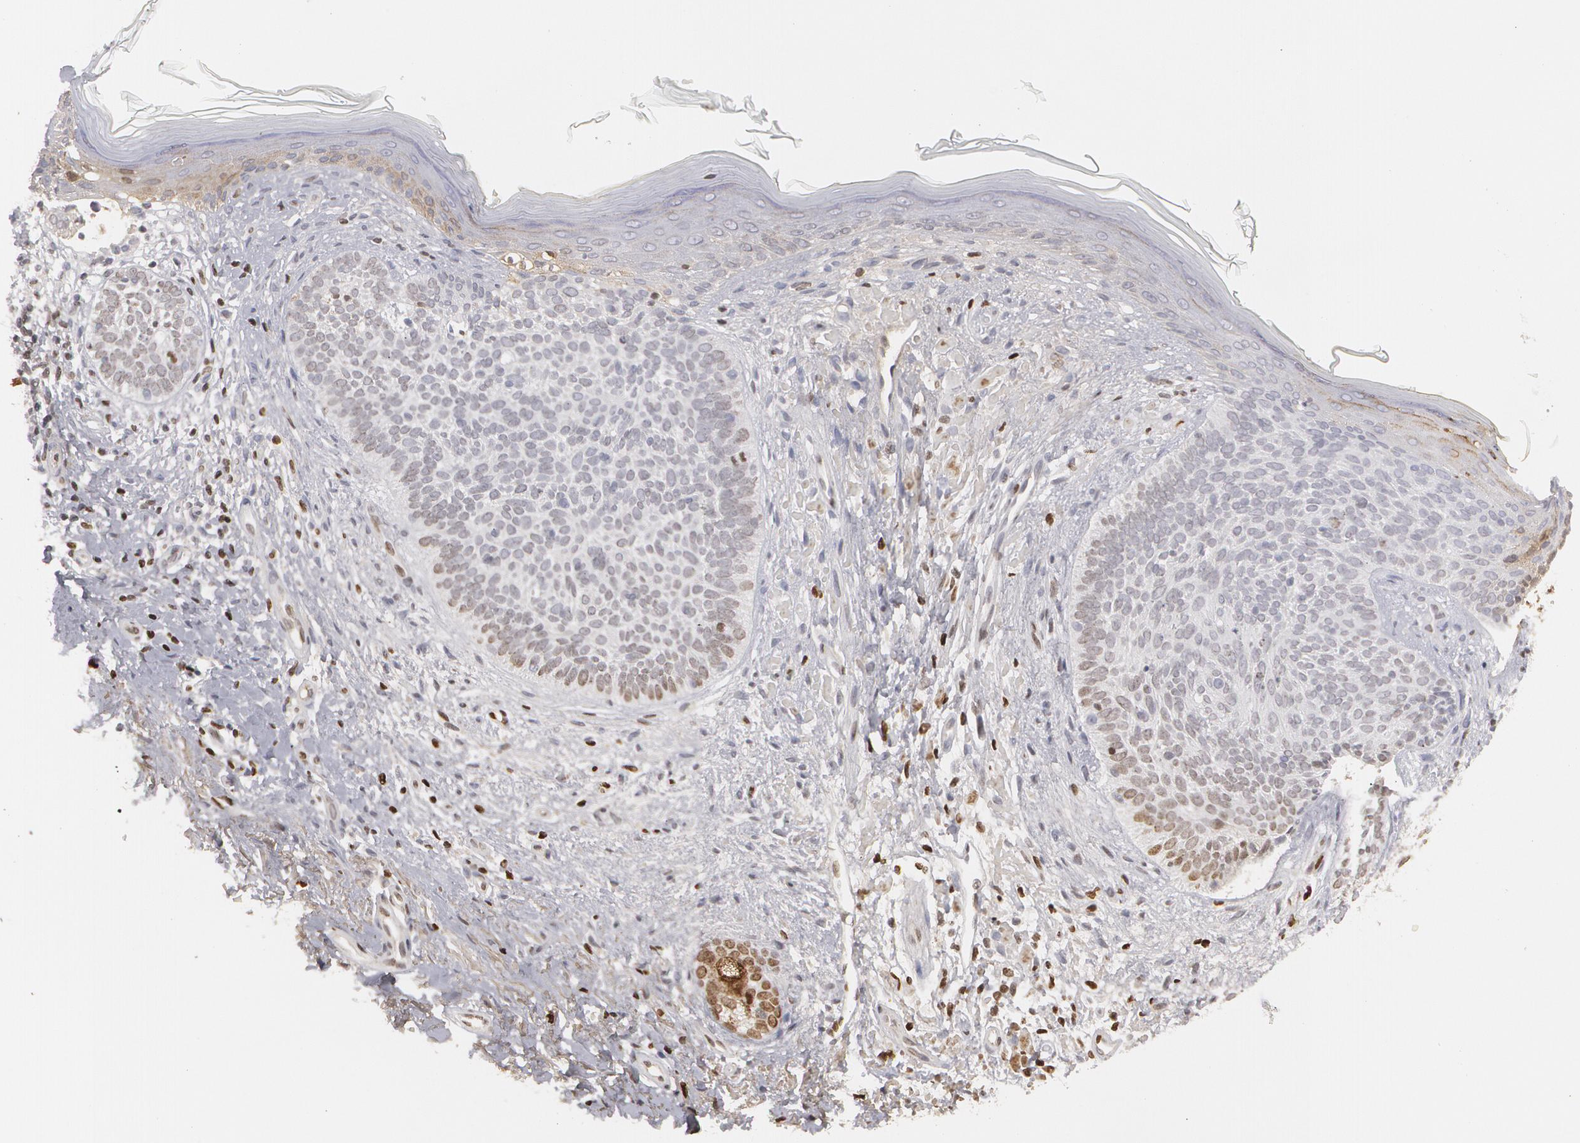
{"staining": {"intensity": "weak", "quantity": "<25%", "location": "nuclear"}, "tissue": "skin cancer", "cell_type": "Tumor cells", "image_type": "cancer", "snomed": [{"axis": "morphology", "description": "Basal cell carcinoma"}, {"axis": "topography", "description": "Skin"}], "caption": "This is an immunohistochemistry (IHC) micrograph of human skin cancer. There is no expression in tumor cells.", "gene": "LRG1", "patient": {"sex": "female", "age": 78}}